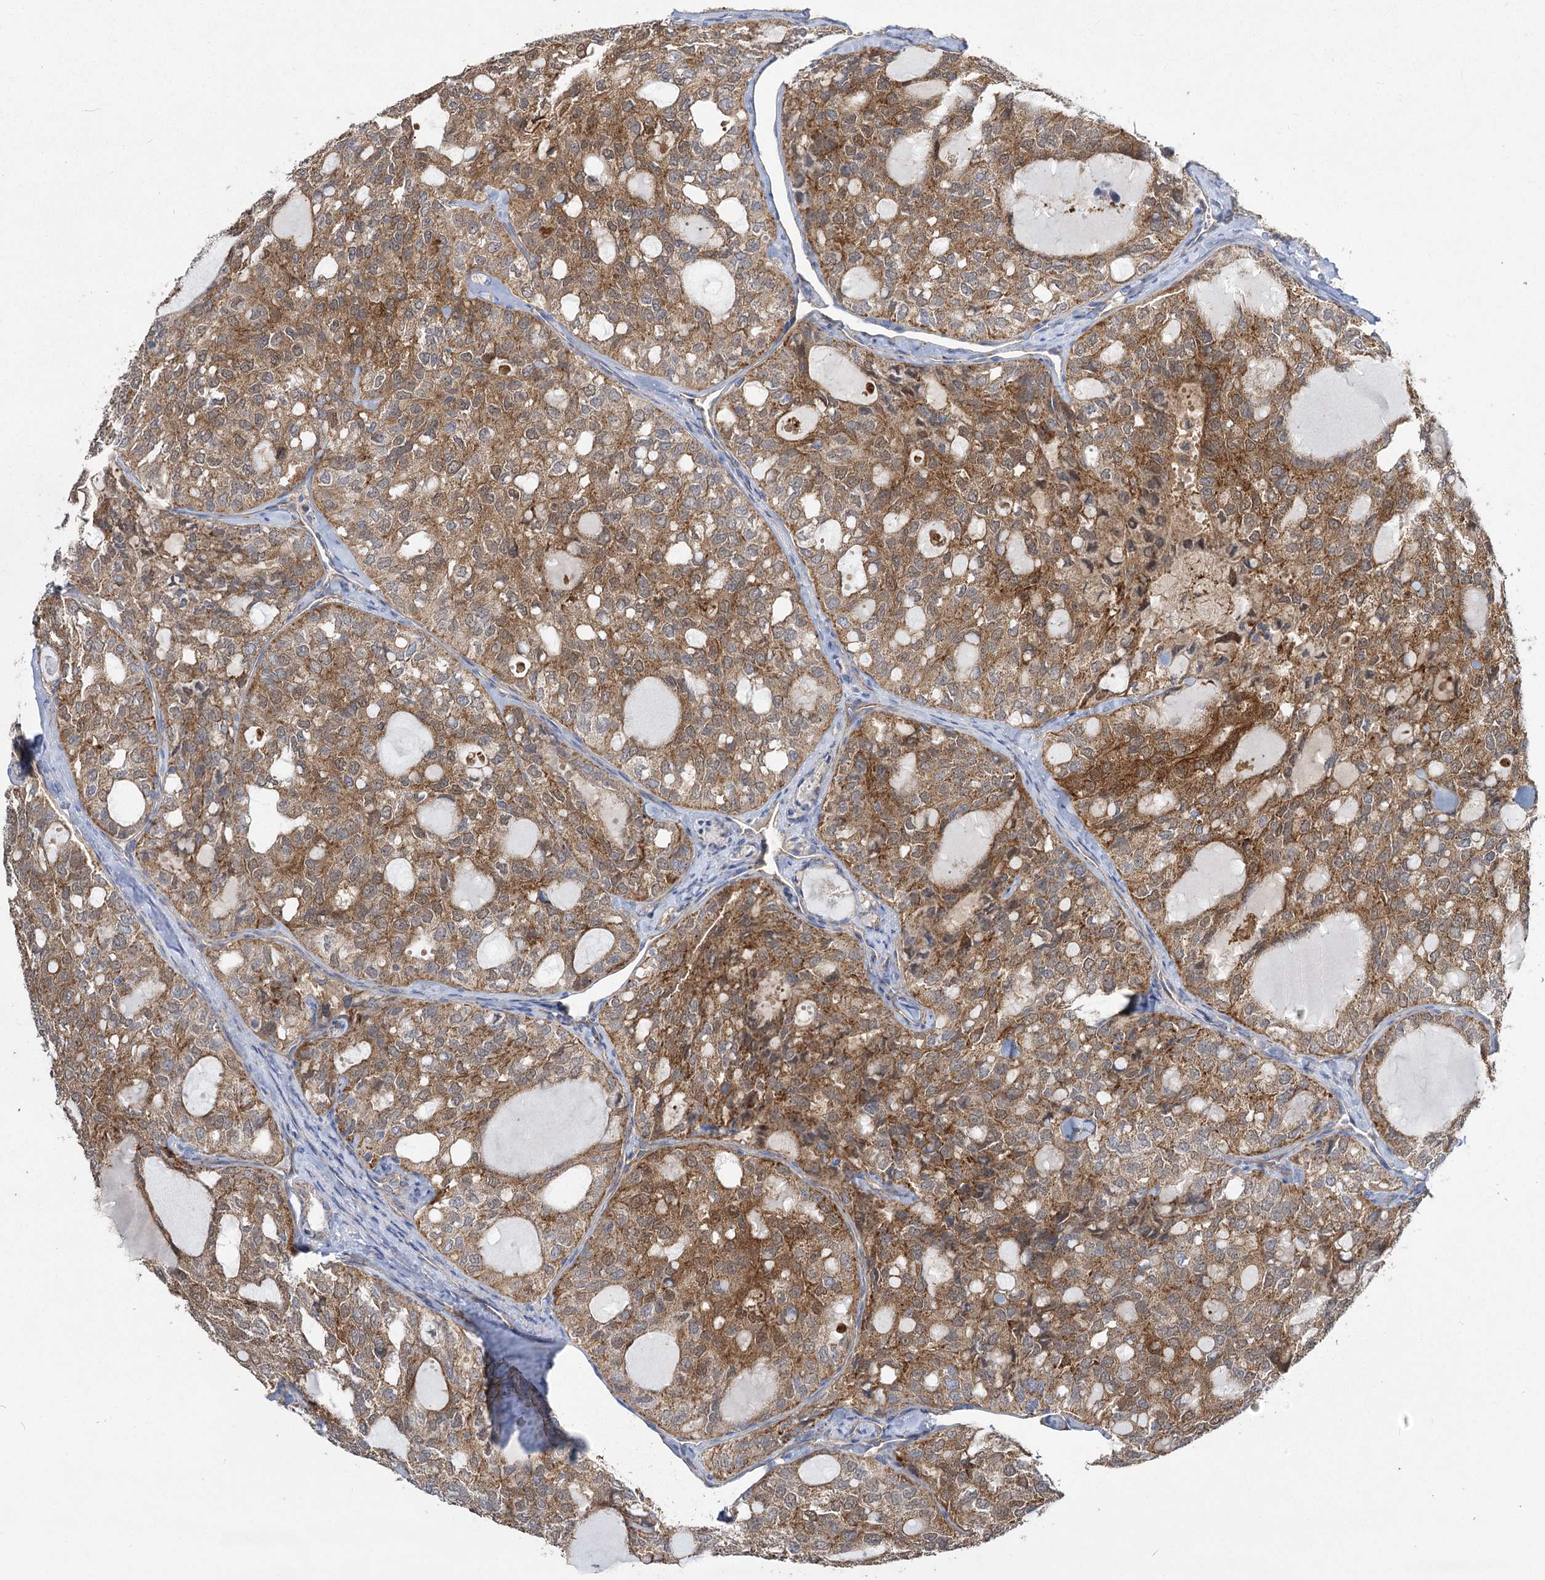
{"staining": {"intensity": "moderate", "quantity": ">75%", "location": "cytoplasmic/membranous"}, "tissue": "thyroid cancer", "cell_type": "Tumor cells", "image_type": "cancer", "snomed": [{"axis": "morphology", "description": "Follicular adenoma carcinoma, NOS"}, {"axis": "topography", "description": "Thyroid gland"}], "caption": "The micrograph displays immunohistochemical staining of thyroid cancer. There is moderate cytoplasmic/membranous positivity is appreciated in about >75% of tumor cells. Nuclei are stained in blue.", "gene": "RMDN2", "patient": {"sex": "male", "age": 75}}